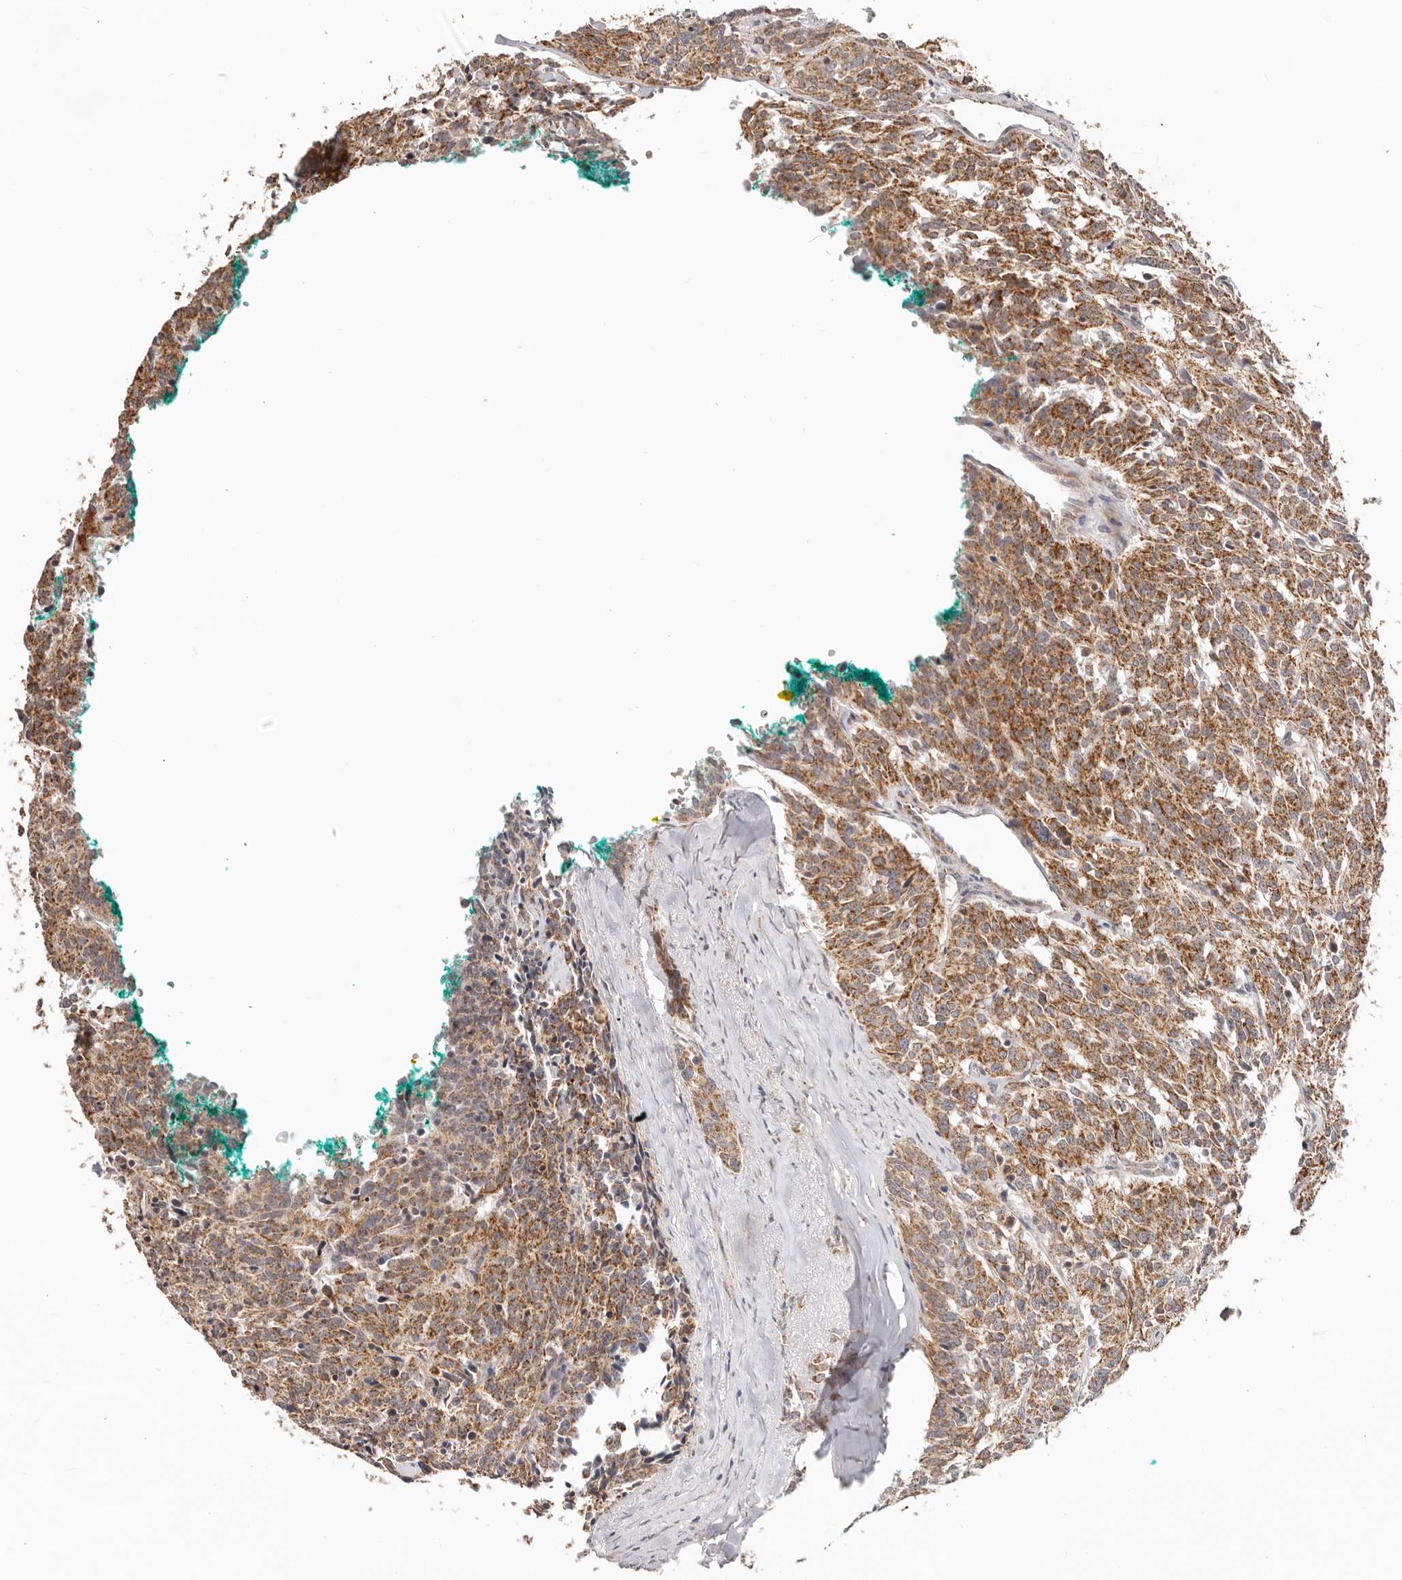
{"staining": {"intensity": "moderate", "quantity": ">75%", "location": "cytoplasmic/membranous"}, "tissue": "carcinoid", "cell_type": "Tumor cells", "image_type": "cancer", "snomed": [{"axis": "morphology", "description": "Carcinoid, malignant, NOS"}, {"axis": "topography", "description": "Lung"}], "caption": "A micrograph of human carcinoid stained for a protein reveals moderate cytoplasmic/membranous brown staining in tumor cells. (DAB (3,3'-diaminobenzidine) IHC with brightfield microscopy, high magnification).", "gene": "NDUFB11", "patient": {"sex": "female", "age": 46}}